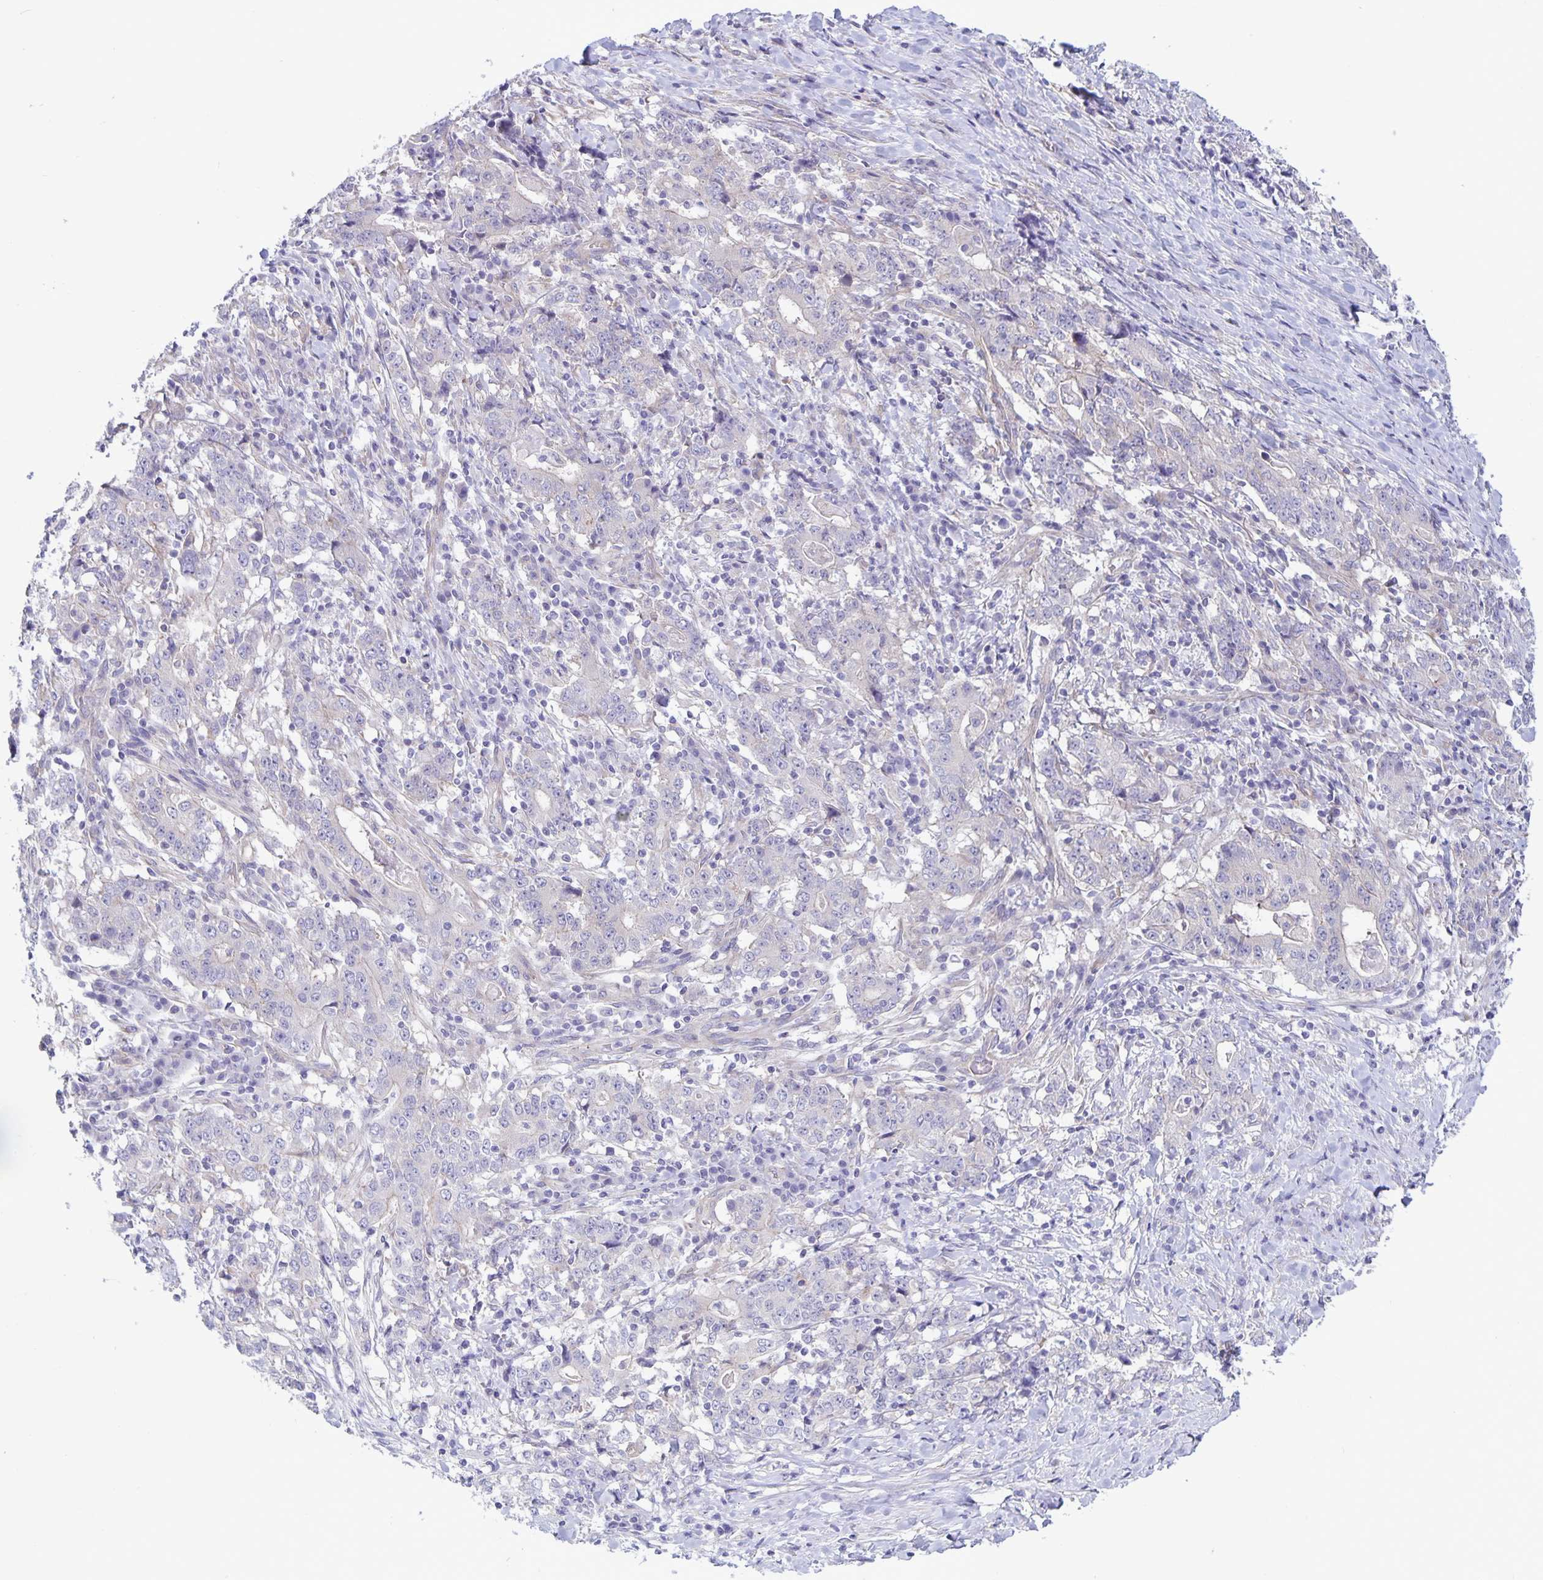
{"staining": {"intensity": "negative", "quantity": "none", "location": "none"}, "tissue": "stomach cancer", "cell_type": "Tumor cells", "image_type": "cancer", "snomed": [{"axis": "morphology", "description": "Normal tissue, NOS"}, {"axis": "morphology", "description": "Adenocarcinoma, NOS"}, {"axis": "topography", "description": "Stomach, upper"}, {"axis": "topography", "description": "Stomach"}], "caption": "High magnification brightfield microscopy of stomach adenocarcinoma stained with DAB (3,3'-diaminobenzidine) (brown) and counterstained with hematoxylin (blue): tumor cells show no significant expression.", "gene": "PLCB3", "patient": {"sex": "male", "age": 59}}